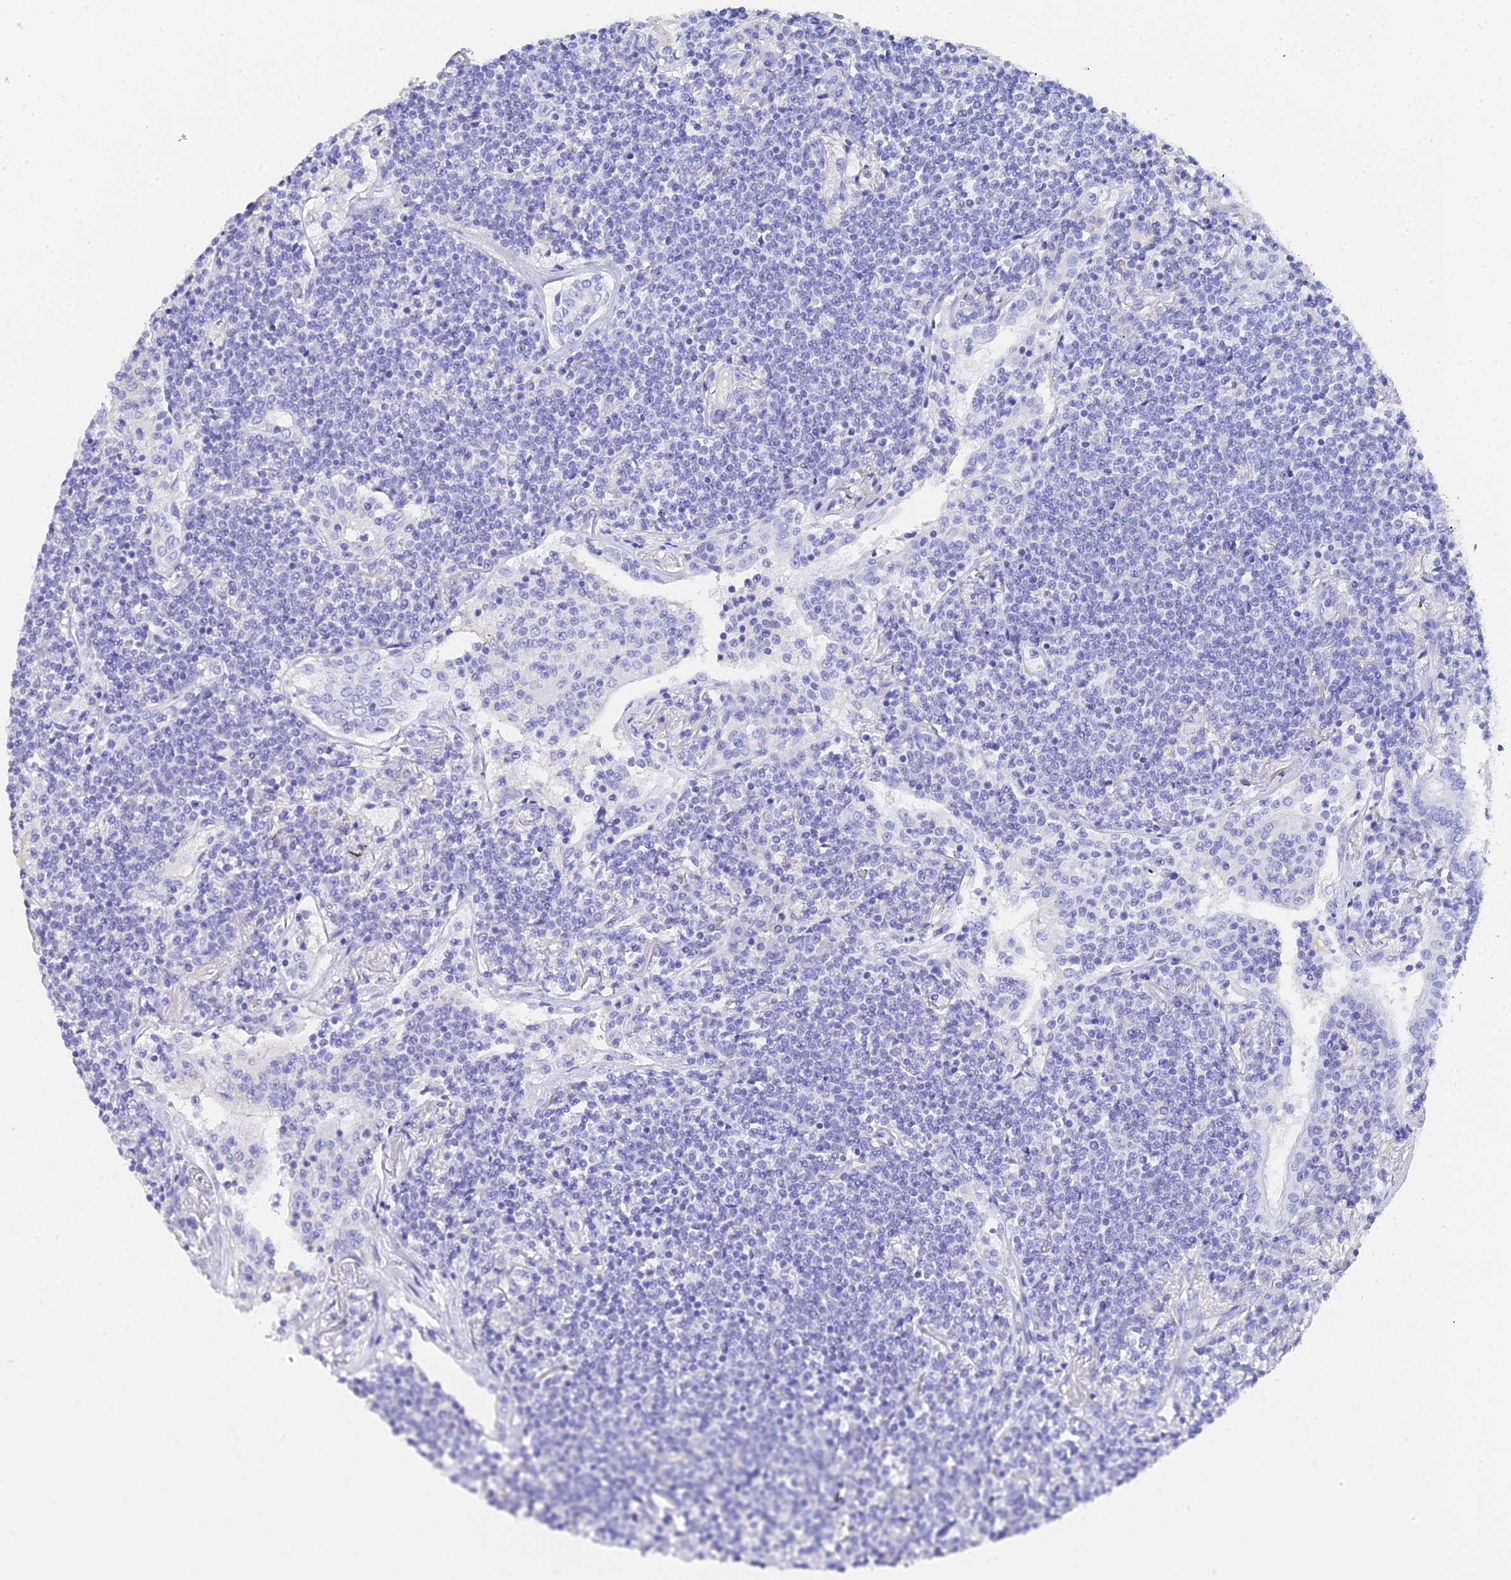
{"staining": {"intensity": "negative", "quantity": "none", "location": "none"}, "tissue": "lymphoma", "cell_type": "Tumor cells", "image_type": "cancer", "snomed": [{"axis": "morphology", "description": "Malignant lymphoma, non-Hodgkin's type, Low grade"}, {"axis": "topography", "description": "Lung"}], "caption": "This is a histopathology image of immunohistochemistry (IHC) staining of low-grade malignant lymphoma, non-Hodgkin's type, which shows no expression in tumor cells. Nuclei are stained in blue.", "gene": "CELA3A", "patient": {"sex": "female", "age": 71}}